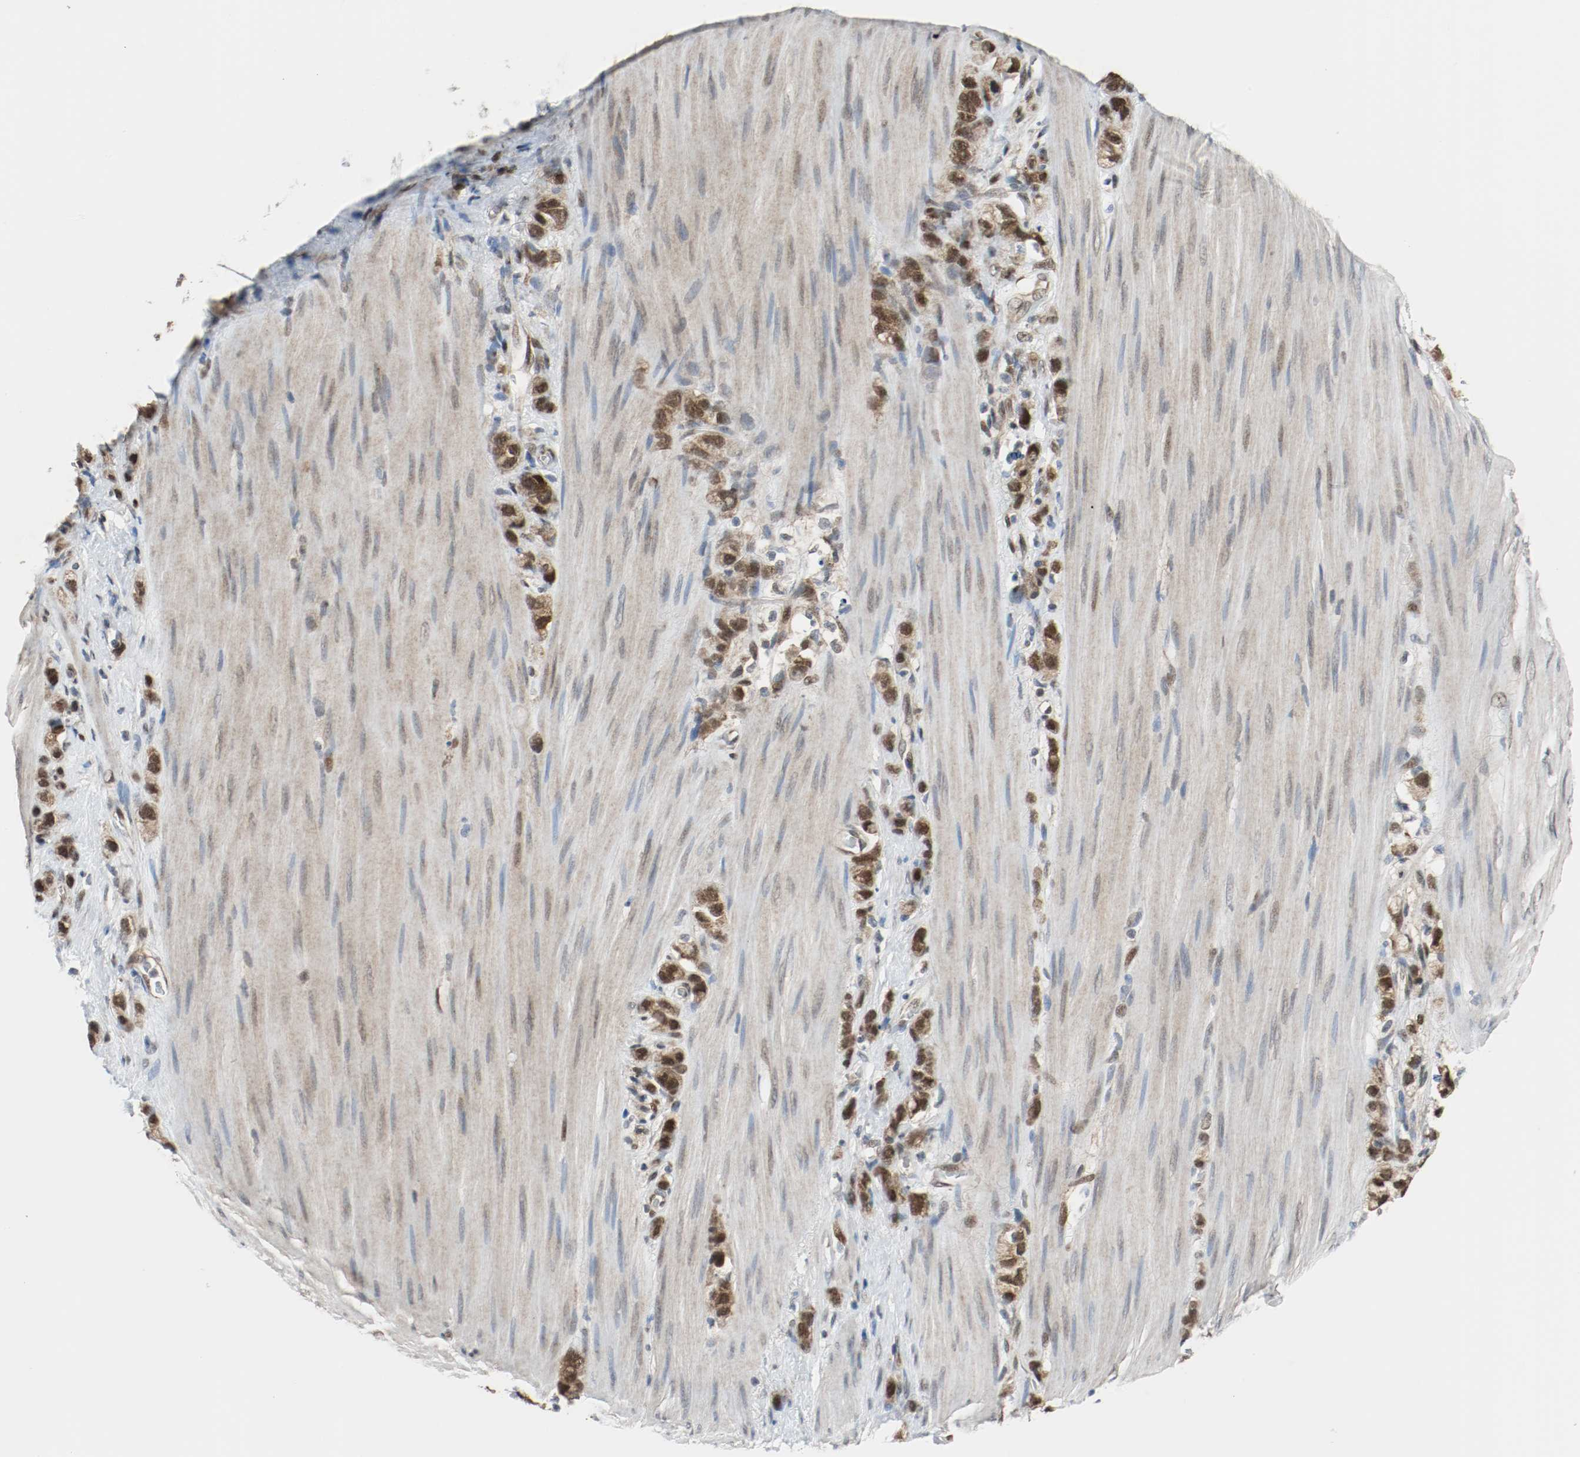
{"staining": {"intensity": "strong", "quantity": ">75%", "location": "cytoplasmic/membranous,nuclear"}, "tissue": "stomach cancer", "cell_type": "Tumor cells", "image_type": "cancer", "snomed": [{"axis": "morphology", "description": "Normal tissue, NOS"}, {"axis": "morphology", "description": "Adenocarcinoma, NOS"}, {"axis": "morphology", "description": "Adenocarcinoma, High grade"}, {"axis": "topography", "description": "Stomach, upper"}, {"axis": "topography", "description": "Stomach"}], "caption": "An image showing strong cytoplasmic/membranous and nuclear expression in approximately >75% of tumor cells in stomach cancer, as visualized by brown immunohistochemical staining.", "gene": "PPME1", "patient": {"sex": "female", "age": 65}}